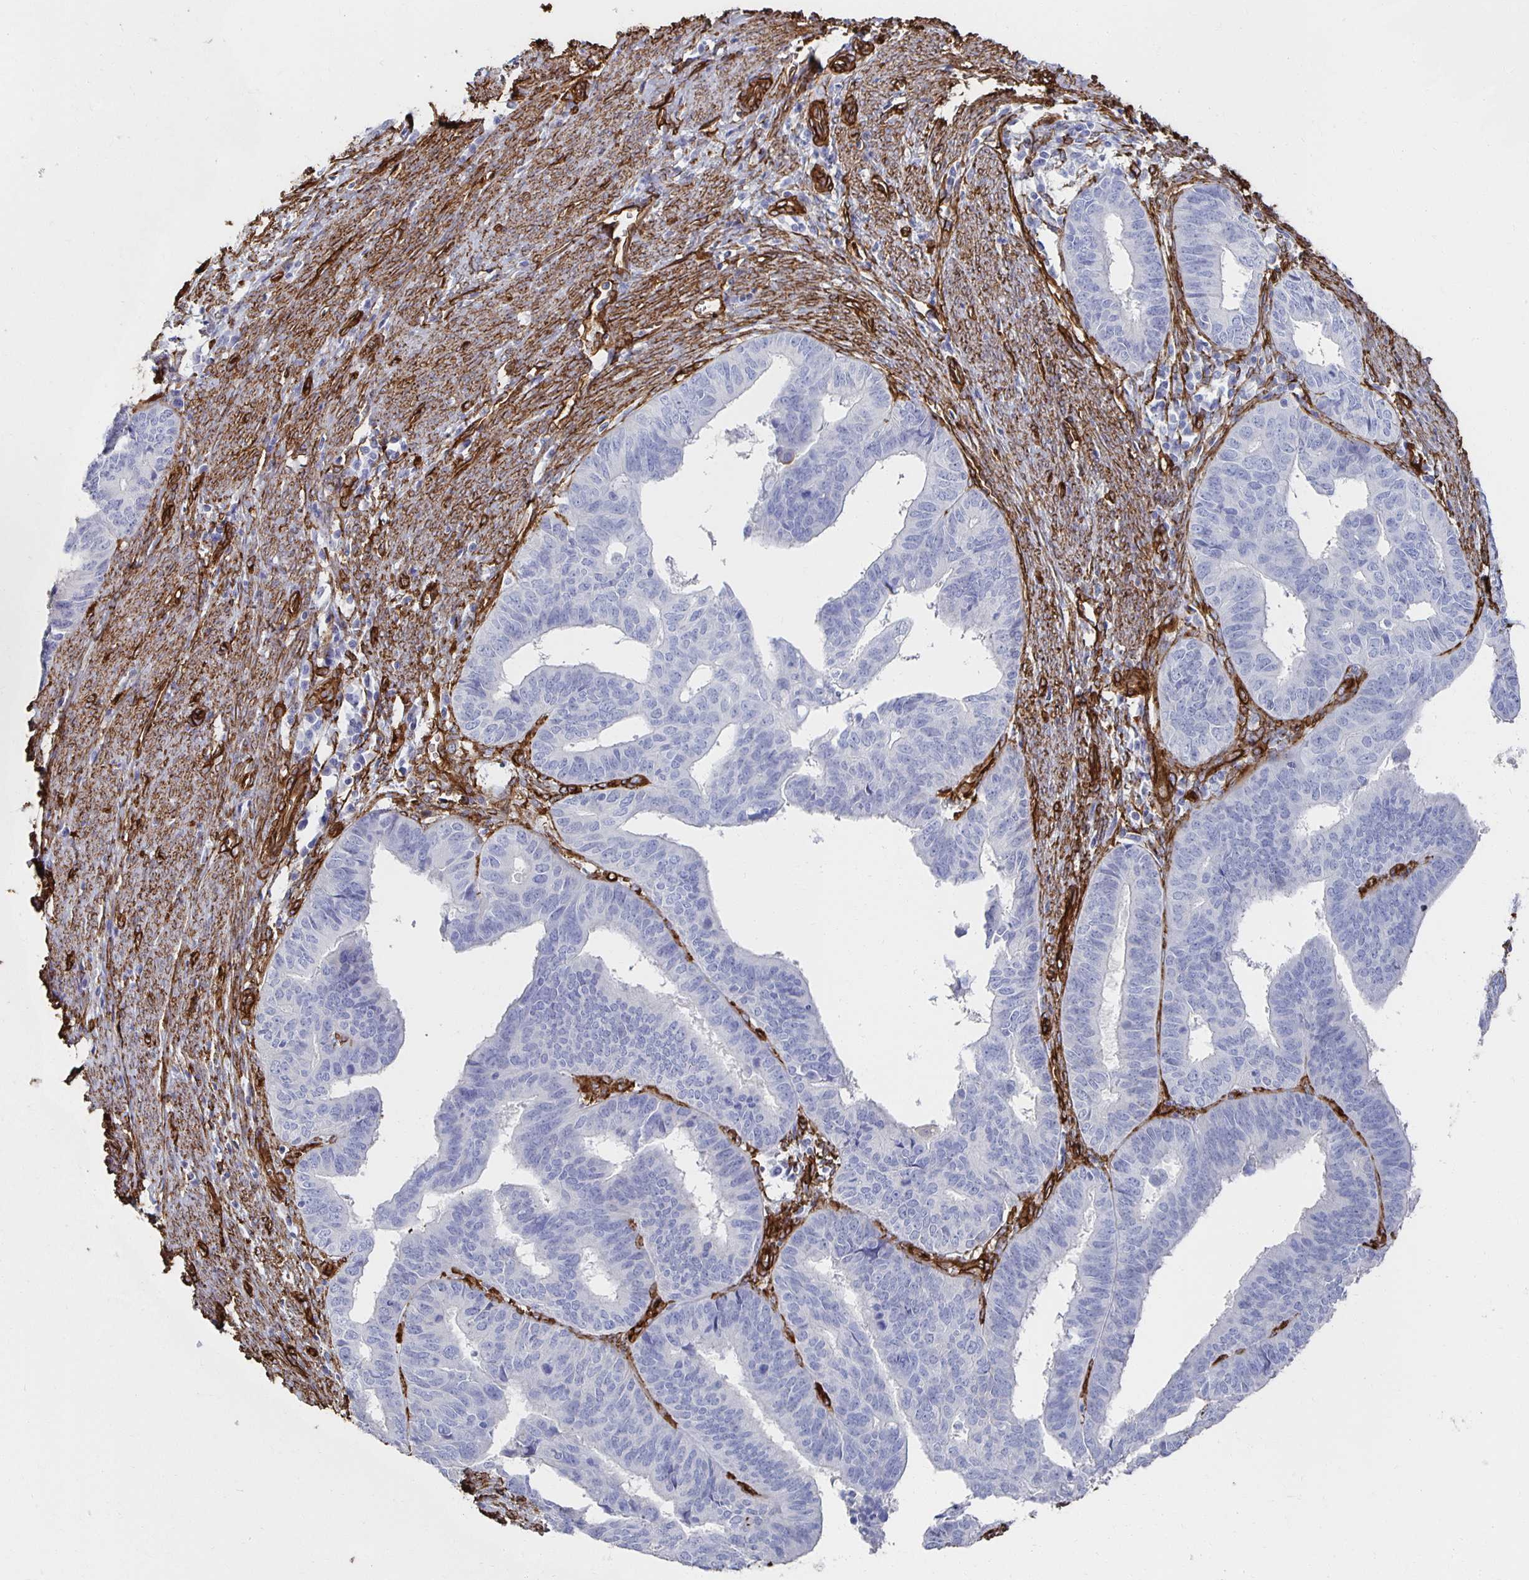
{"staining": {"intensity": "negative", "quantity": "none", "location": "none"}, "tissue": "endometrial cancer", "cell_type": "Tumor cells", "image_type": "cancer", "snomed": [{"axis": "morphology", "description": "Adenocarcinoma, NOS"}, {"axis": "topography", "description": "Endometrium"}], "caption": "Tumor cells are negative for brown protein staining in adenocarcinoma (endometrial).", "gene": "VIPR2", "patient": {"sex": "female", "age": 65}}